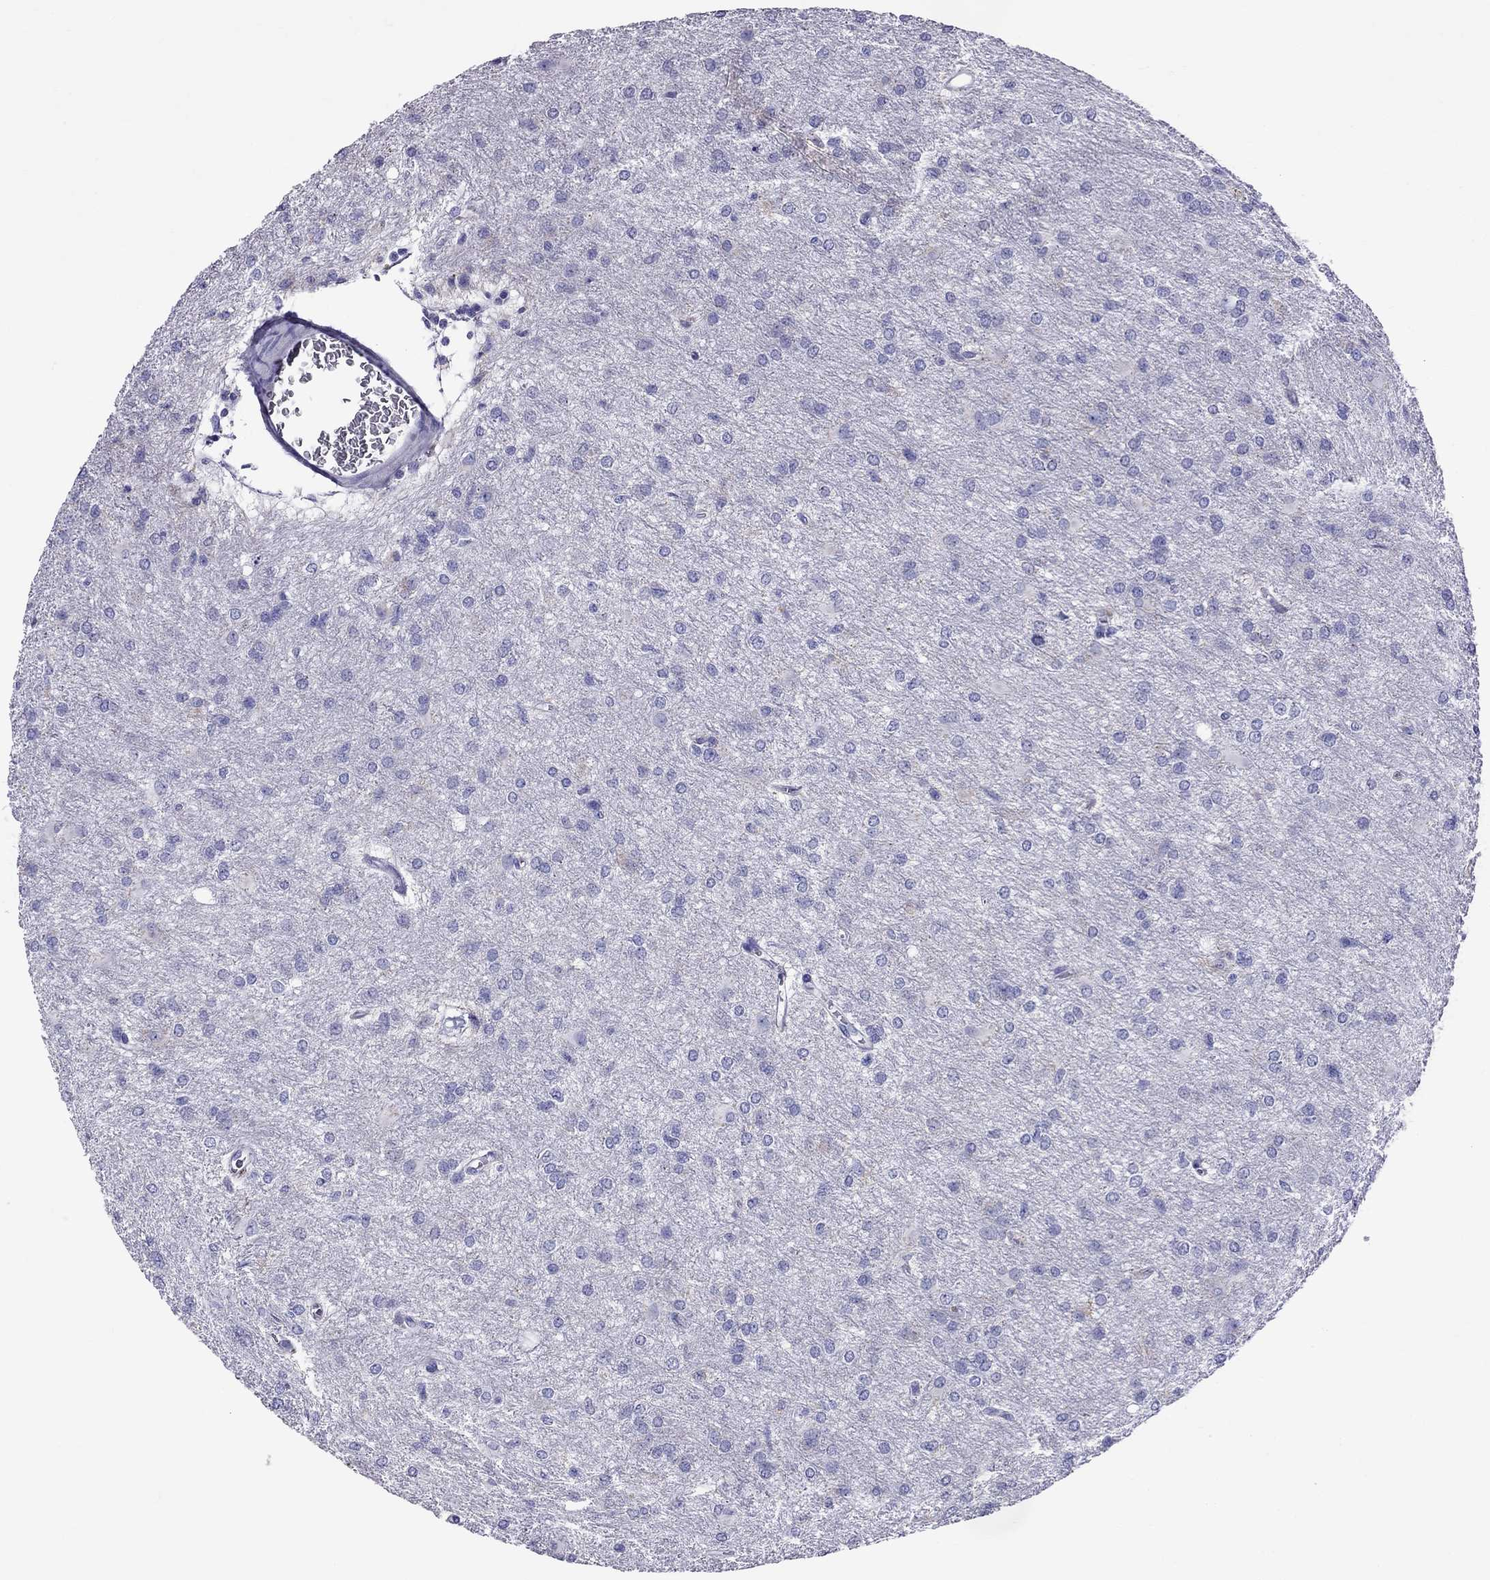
{"staining": {"intensity": "negative", "quantity": "none", "location": "none"}, "tissue": "glioma", "cell_type": "Tumor cells", "image_type": "cancer", "snomed": [{"axis": "morphology", "description": "Glioma, malignant, High grade"}, {"axis": "topography", "description": "Brain"}], "caption": "High power microscopy image of an IHC micrograph of glioma, revealing no significant staining in tumor cells. Brightfield microscopy of IHC stained with DAB (brown) and hematoxylin (blue), captured at high magnification.", "gene": "TTLL13", "patient": {"sex": "male", "age": 68}}